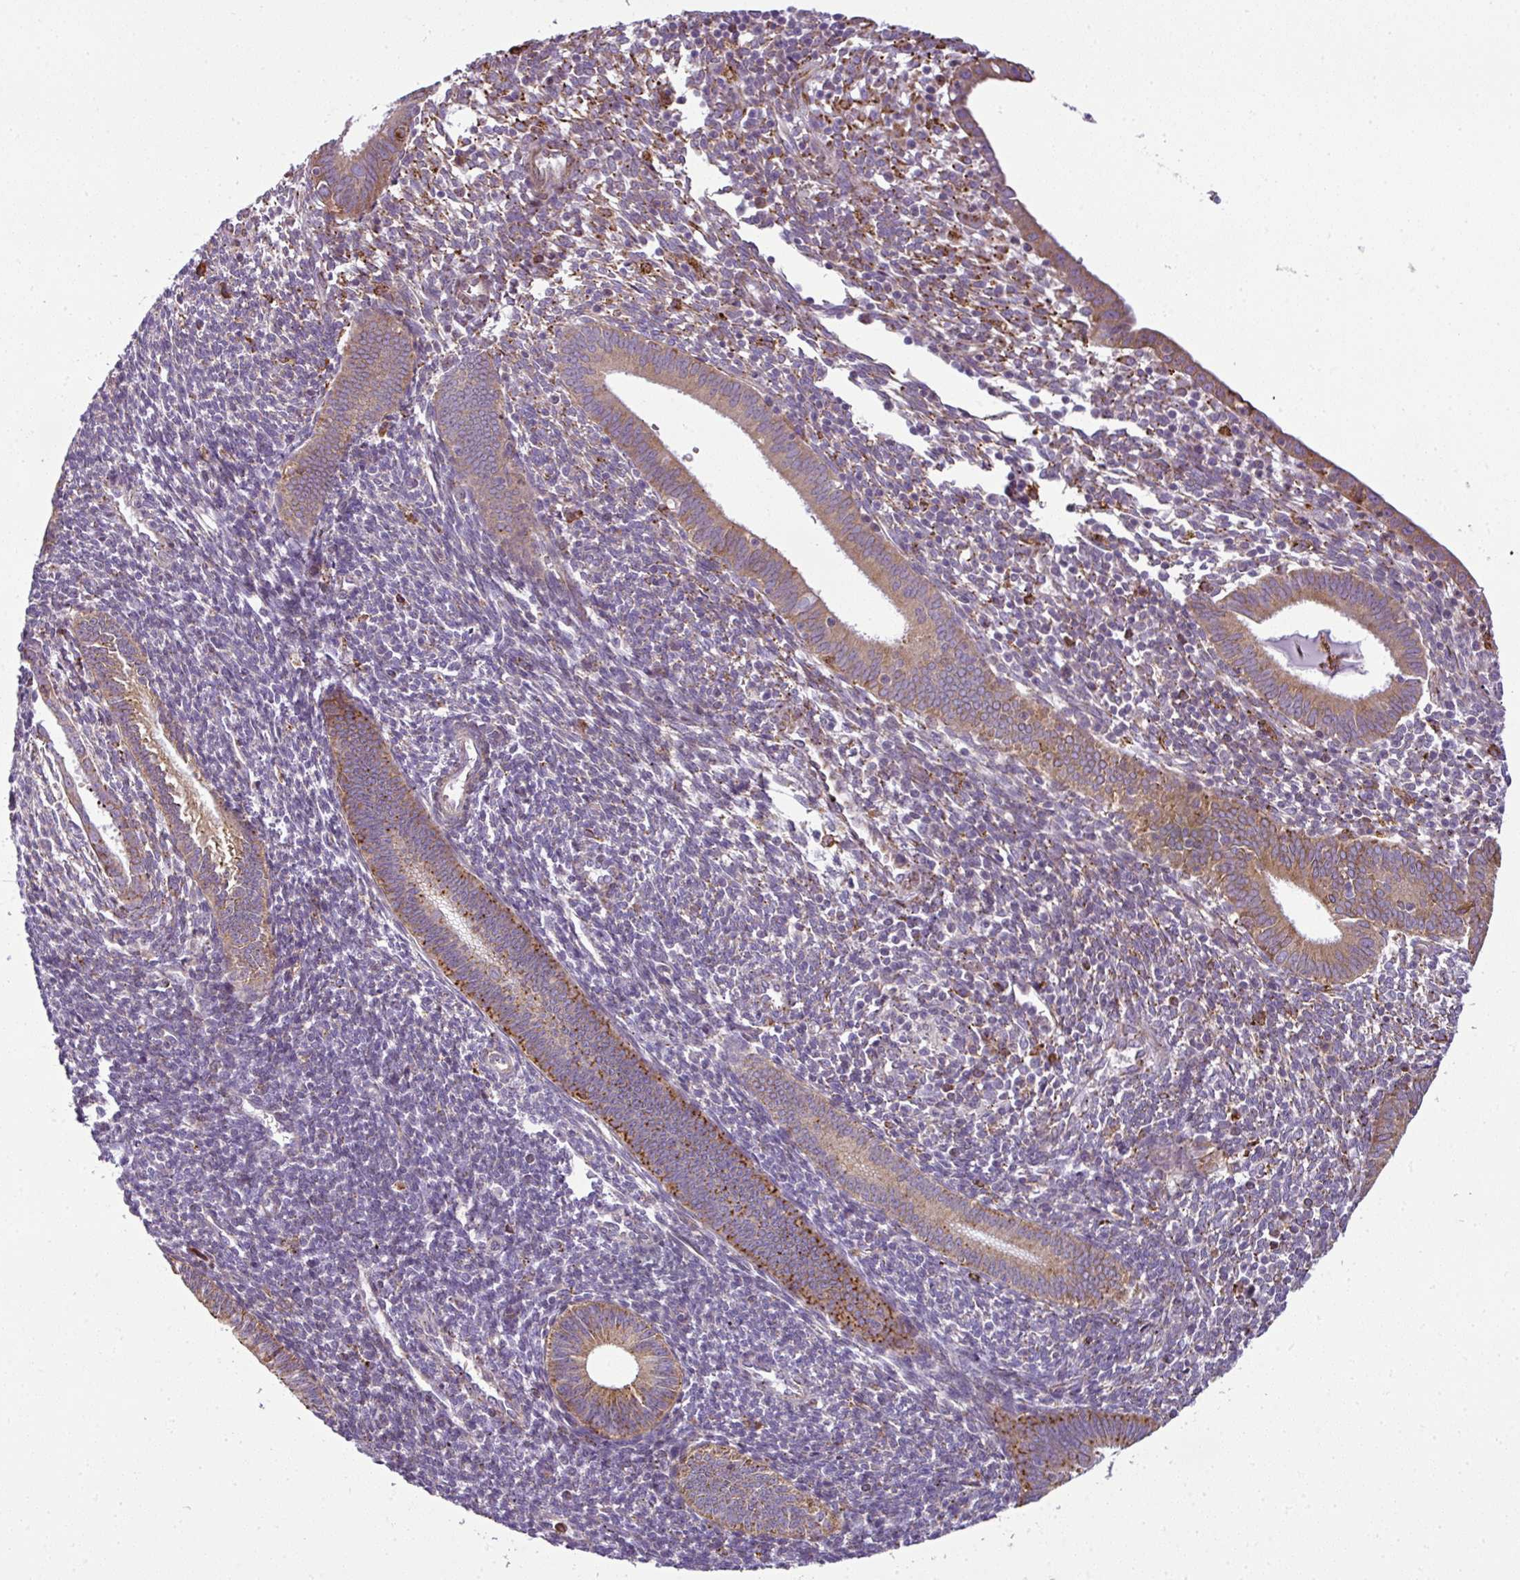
{"staining": {"intensity": "moderate", "quantity": "<25%", "location": "cytoplasmic/membranous"}, "tissue": "endometrium", "cell_type": "Cells in endometrial stroma", "image_type": "normal", "snomed": [{"axis": "morphology", "description": "Normal tissue, NOS"}, {"axis": "topography", "description": "Endometrium"}], "caption": "Immunohistochemistry image of benign endometrium: endometrium stained using immunohistochemistry (IHC) reveals low levels of moderate protein expression localized specifically in the cytoplasmic/membranous of cells in endometrial stroma, appearing as a cytoplasmic/membranous brown color.", "gene": "ANKRD18A", "patient": {"sex": "female", "age": 41}}